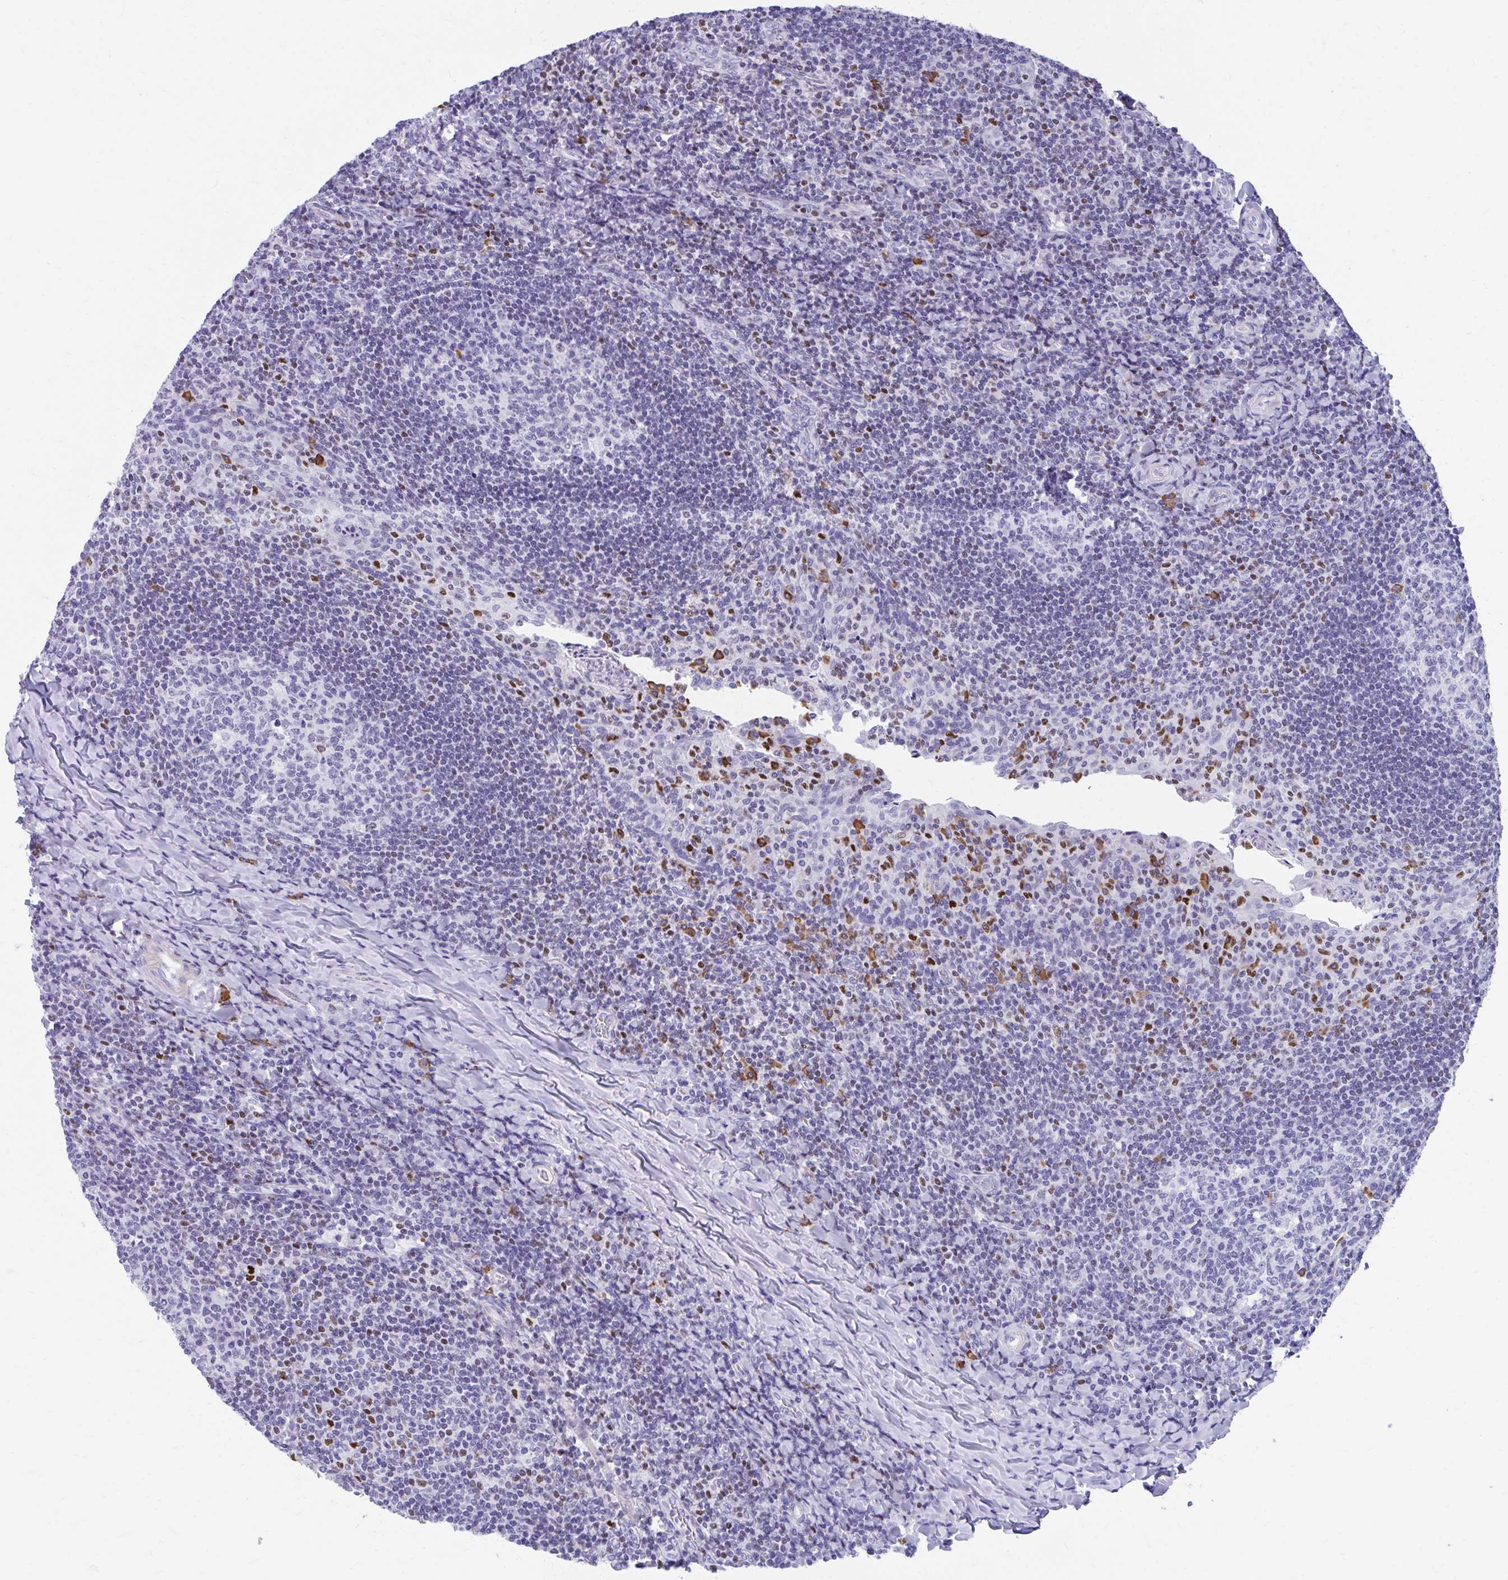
{"staining": {"intensity": "negative", "quantity": "none", "location": "none"}, "tissue": "tonsil", "cell_type": "Germinal center cells", "image_type": "normal", "snomed": [{"axis": "morphology", "description": "Normal tissue, NOS"}, {"axis": "topography", "description": "Tonsil"}], "caption": "The IHC image has no significant expression in germinal center cells of tonsil. Nuclei are stained in blue.", "gene": "RUNX3", "patient": {"sex": "male", "age": 17}}